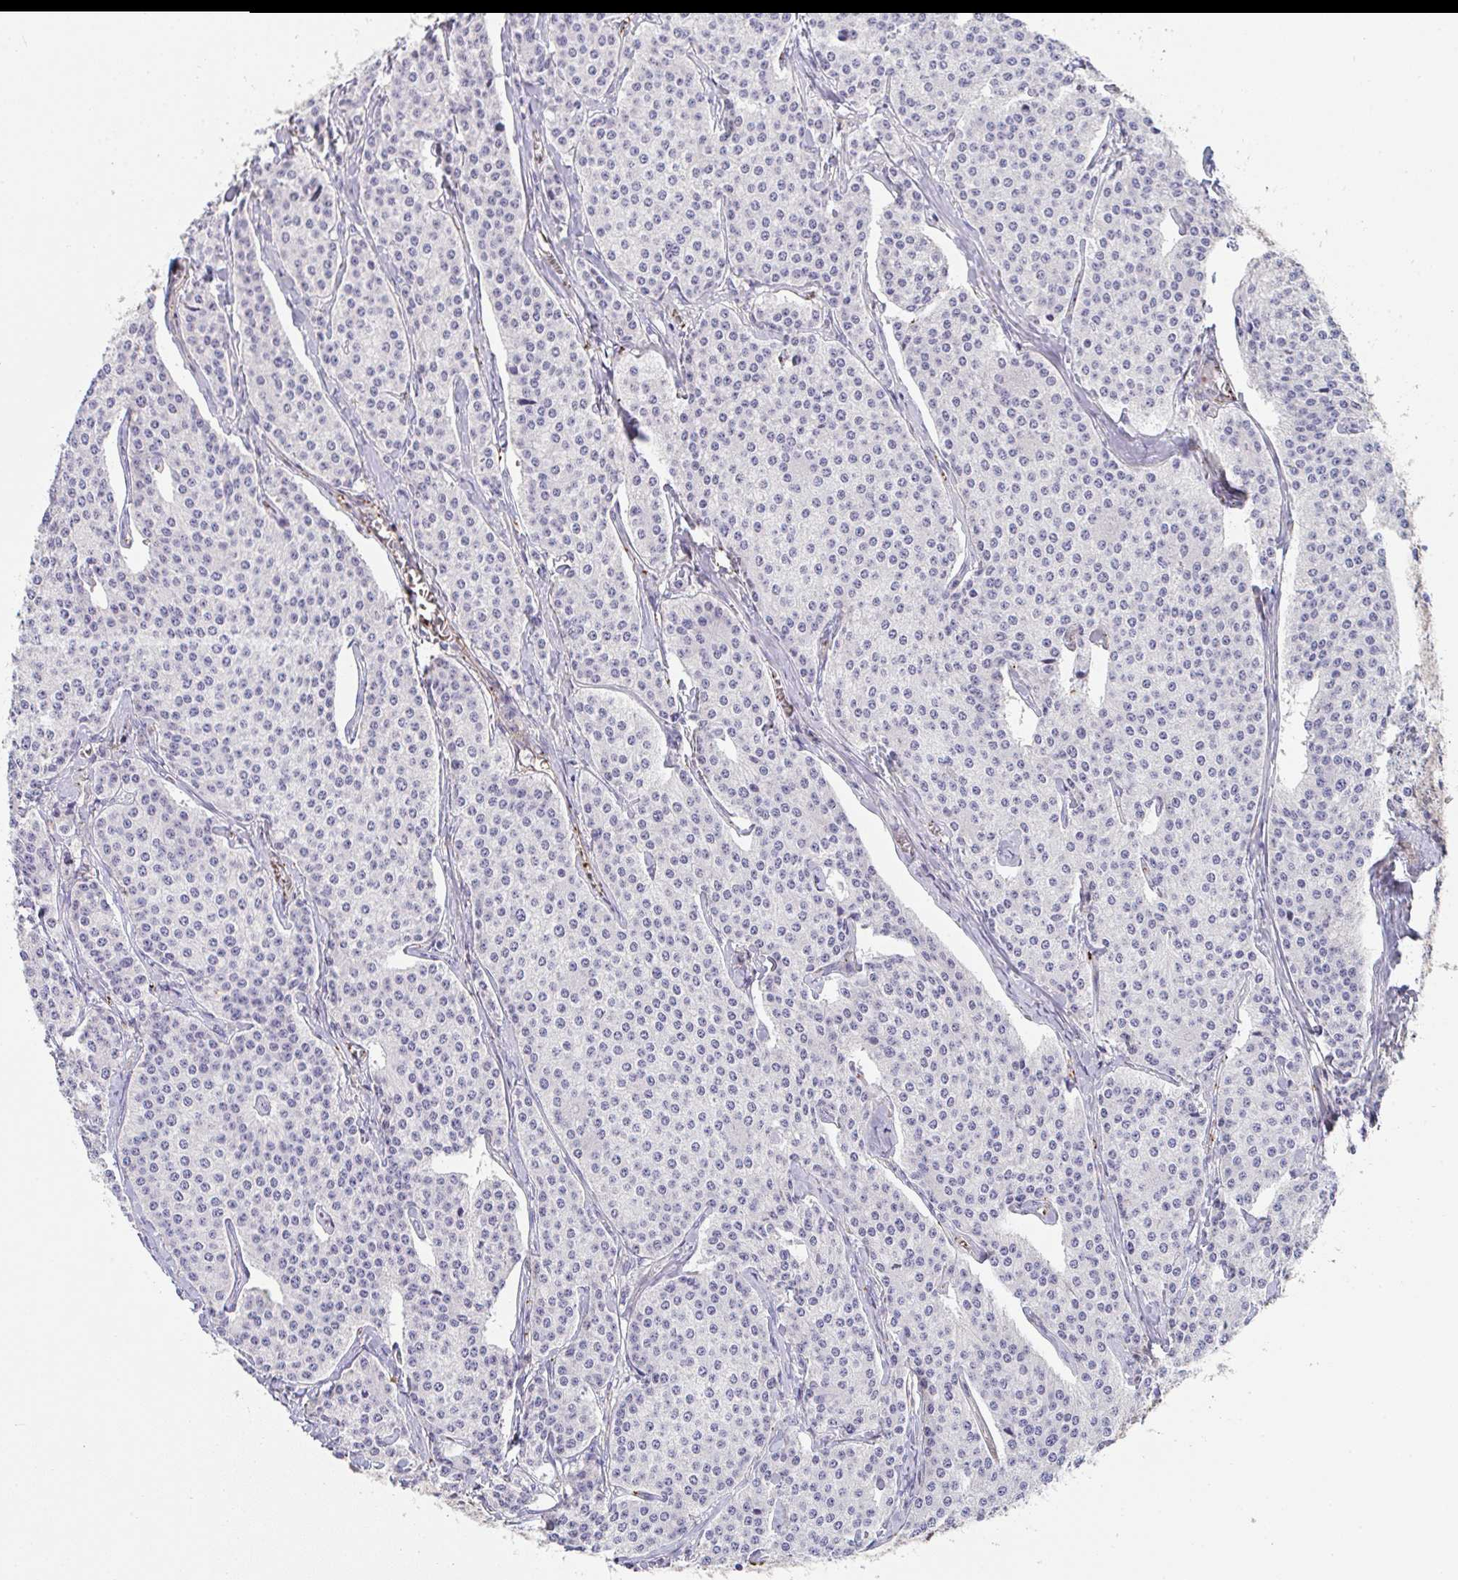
{"staining": {"intensity": "negative", "quantity": "none", "location": "none"}, "tissue": "carcinoid", "cell_type": "Tumor cells", "image_type": "cancer", "snomed": [{"axis": "morphology", "description": "Carcinoid, malignant, NOS"}, {"axis": "topography", "description": "Small intestine"}], "caption": "Tumor cells show no significant protein staining in carcinoid.", "gene": "TNFAIP8", "patient": {"sex": "female", "age": 64}}